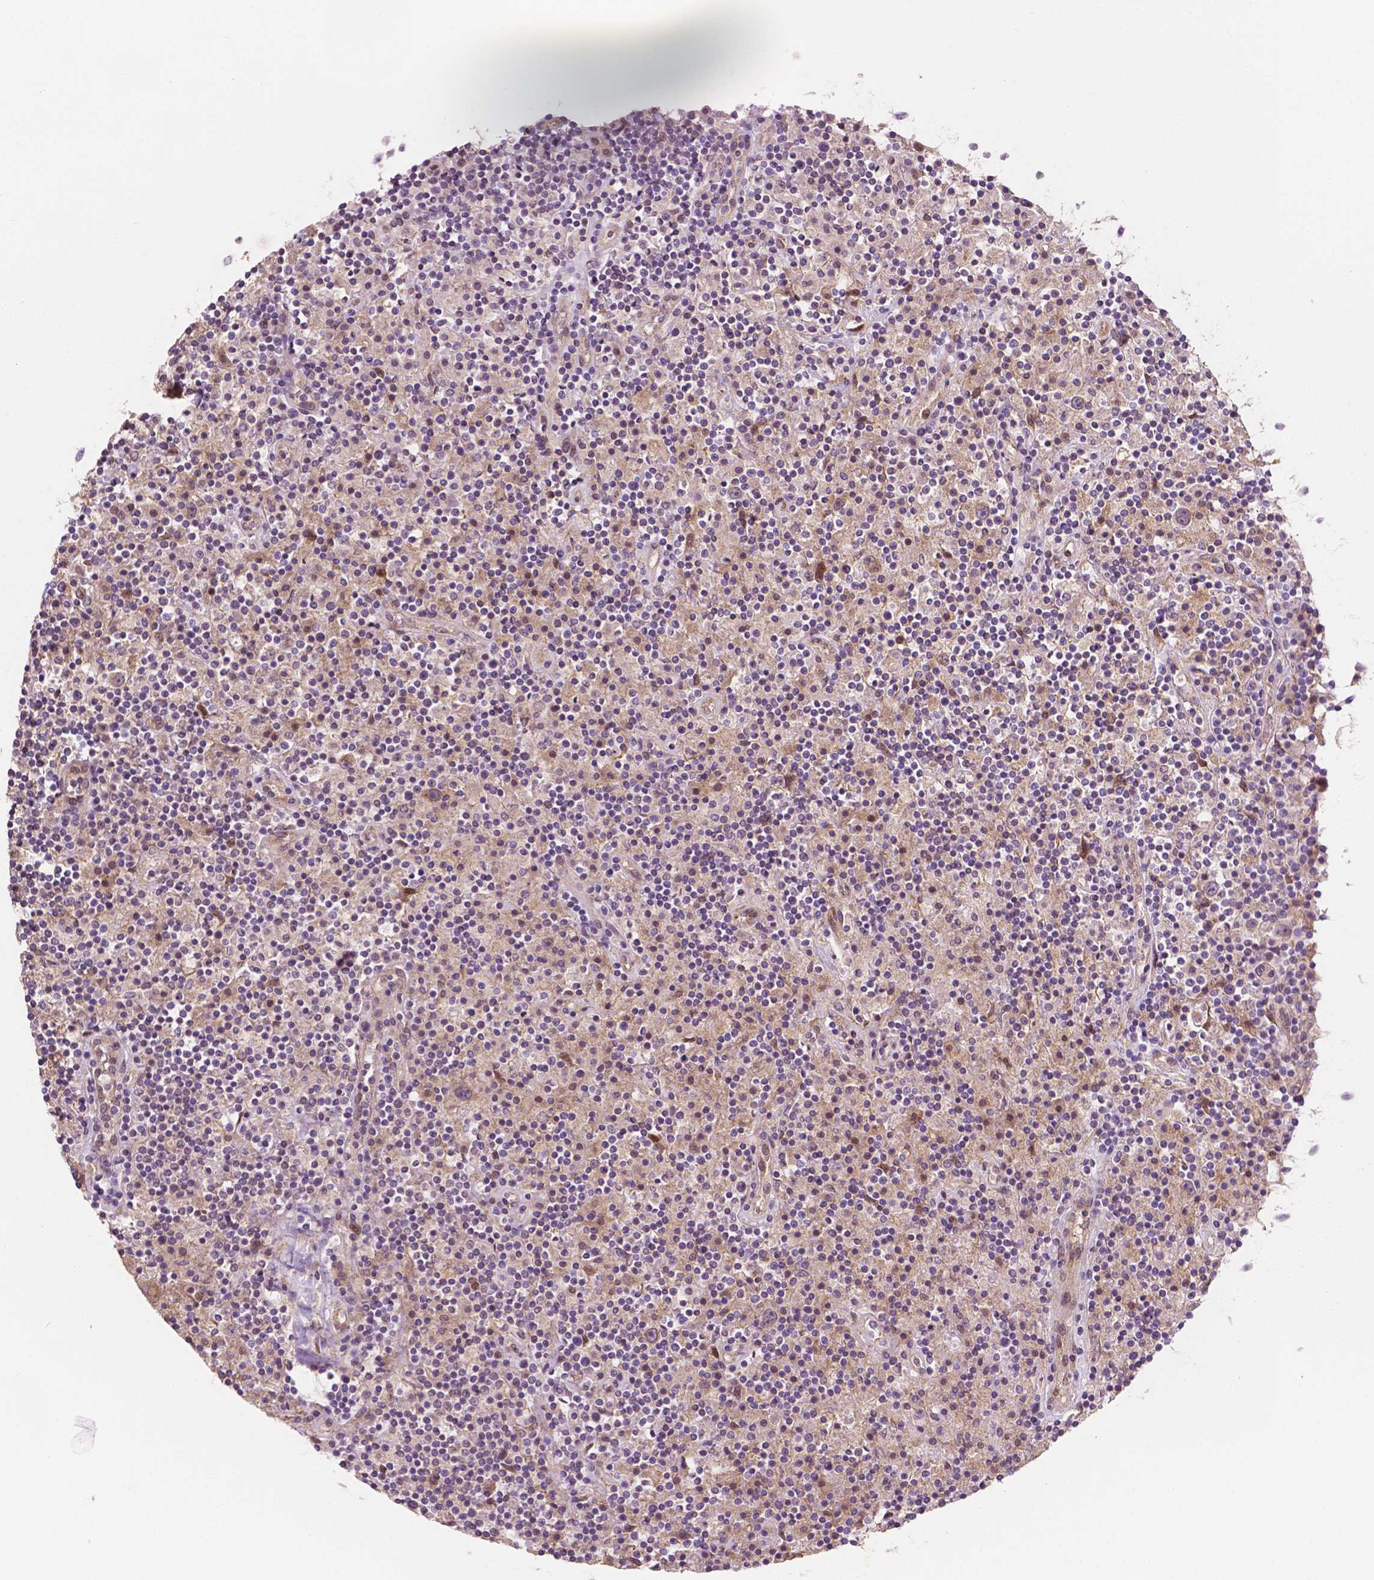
{"staining": {"intensity": "weak", "quantity": "25%-75%", "location": "cytoplasmic/membranous"}, "tissue": "lymphoma", "cell_type": "Tumor cells", "image_type": "cancer", "snomed": [{"axis": "morphology", "description": "Hodgkin's disease, NOS"}, {"axis": "topography", "description": "Lymph node"}], "caption": "High-power microscopy captured an immunohistochemistry micrograph of Hodgkin's disease, revealing weak cytoplasmic/membranous staining in approximately 25%-75% of tumor cells.", "gene": "EBAG9", "patient": {"sex": "male", "age": 70}}